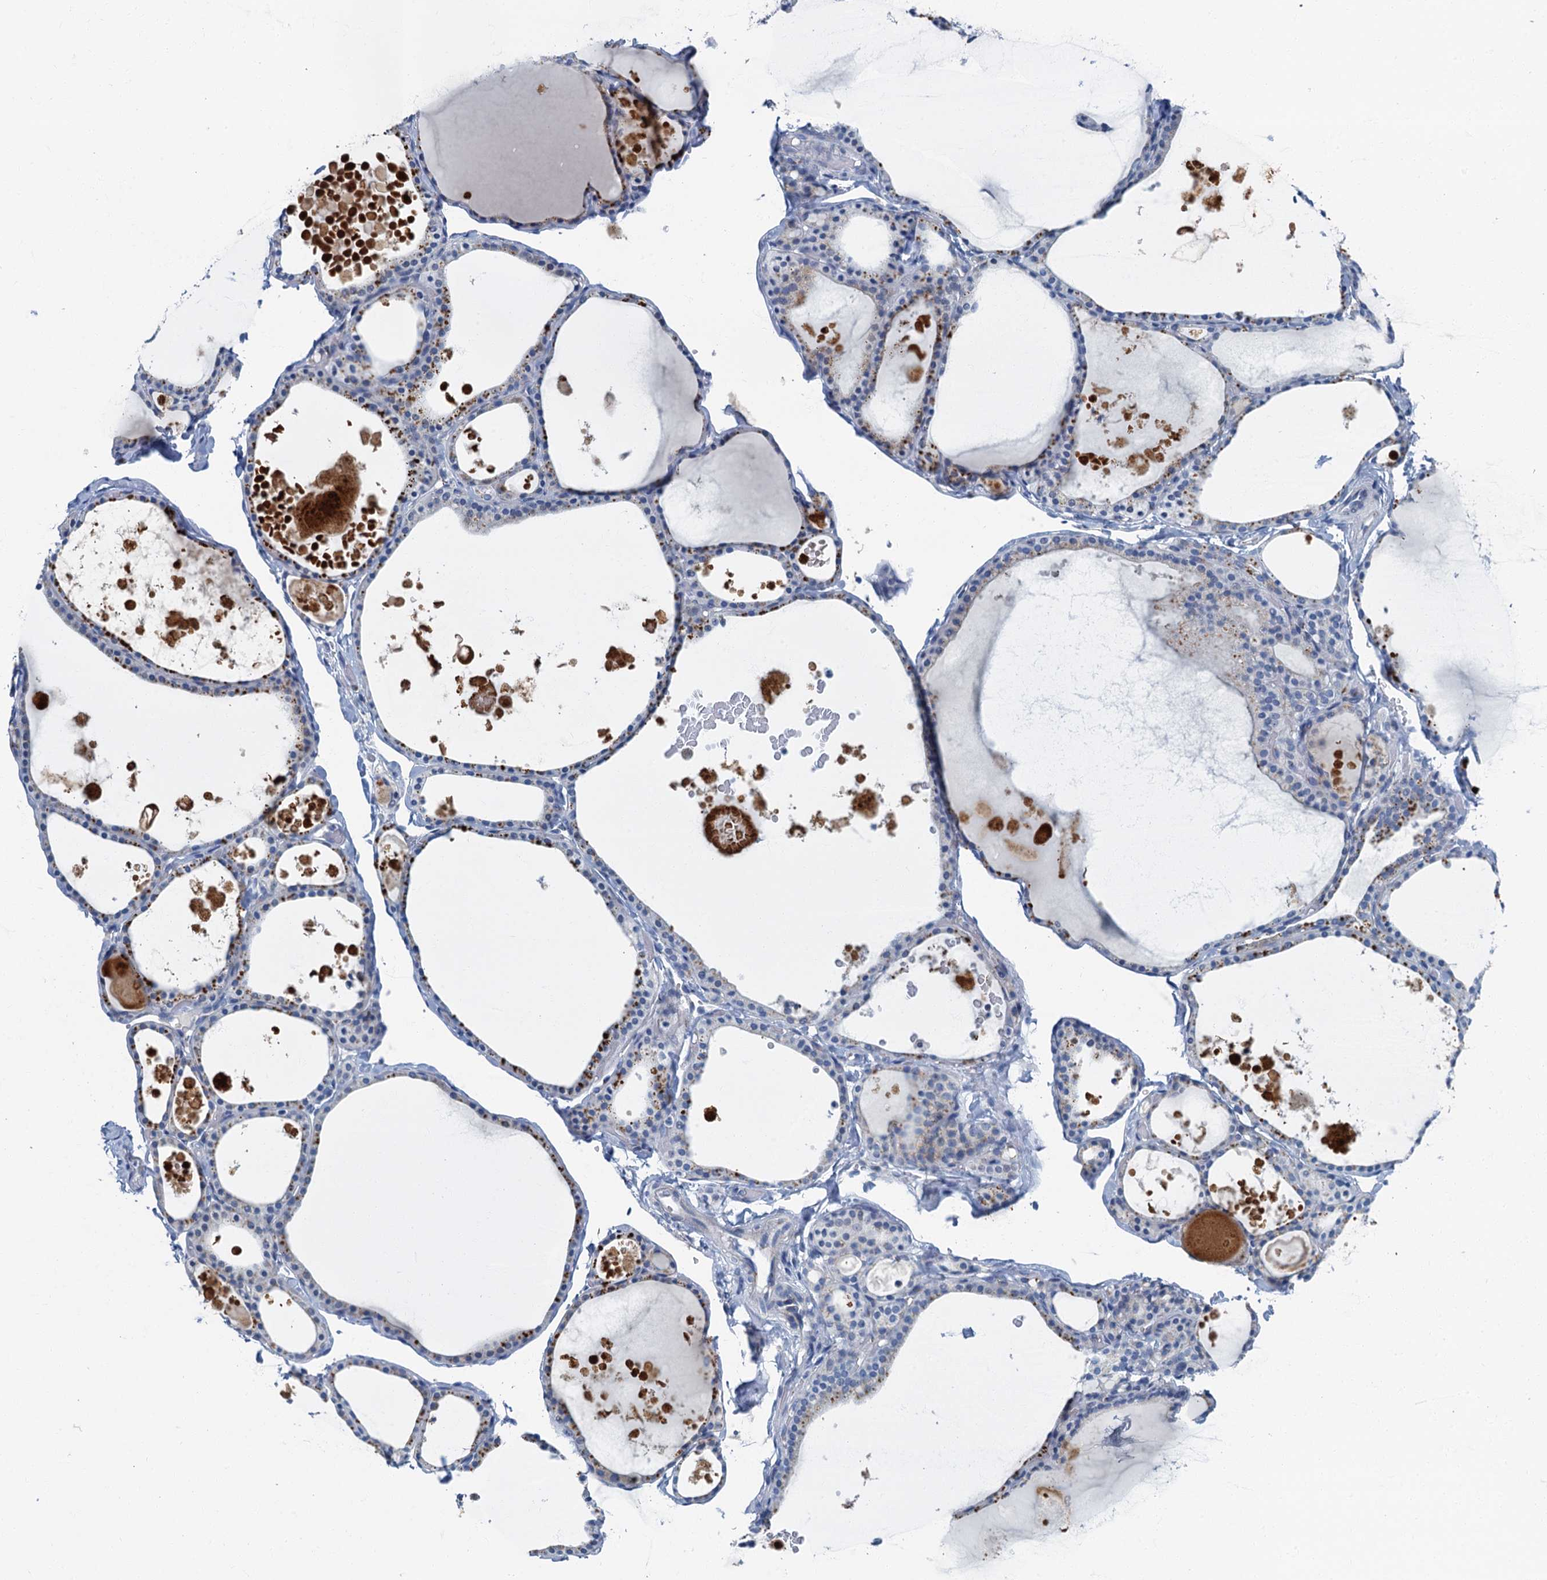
{"staining": {"intensity": "moderate", "quantity": "<25%", "location": "cytoplasmic/membranous"}, "tissue": "thyroid gland", "cell_type": "Glandular cells", "image_type": "normal", "snomed": [{"axis": "morphology", "description": "Normal tissue, NOS"}, {"axis": "topography", "description": "Thyroid gland"}], "caption": "Thyroid gland stained with IHC displays moderate cytoplasmic/membranous expression in about <25% of glandular cells. Using DAB (3,3'-diaminobenzidine) (brown) and hematoxylin (blue) stains, captured at high magnification using brightfield microscopy.", "gene": "LYPD3", "patient": {"sex": "male", "age": 56}}